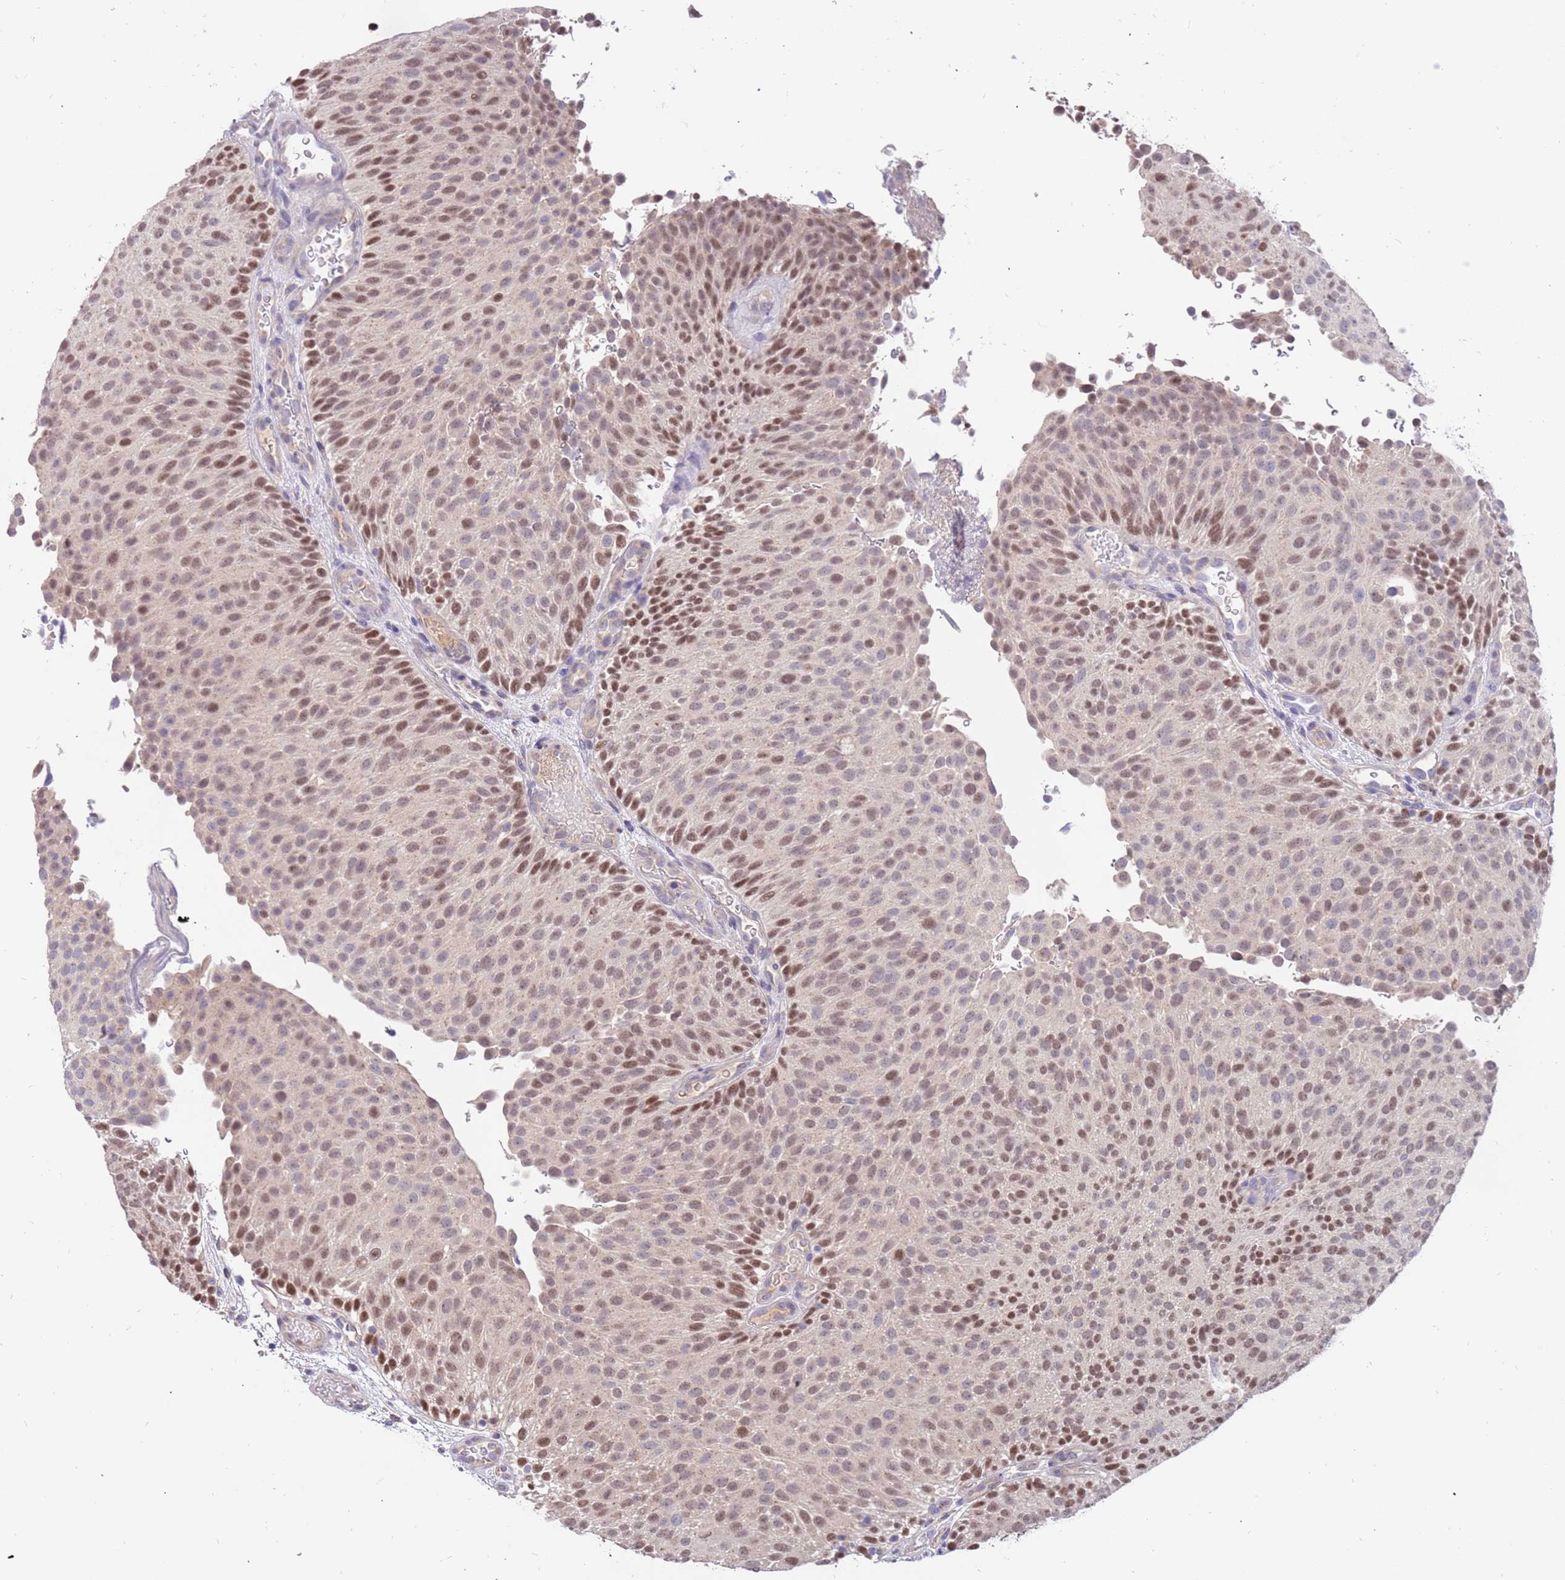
{"staining": {"intensity": "weak", "quantity": "25%-75%", "location": "nuclear"}, "tissue": "urothelial cancer", "cell_type": "Tumor cells", "image_type": "cancer", "snomed": [{"axis": "morphology", "description": "Urothelial carcinoma, Low grade"}, {"axis": "topography", "description": "Urinary bladder"}], "caption": "Weak nuclear positivity is present in approximately 25%-75% of tumor cells in urothelial cancer.", "gene": "ZNF746", "patient": {"sex": "male", "age": 78}}